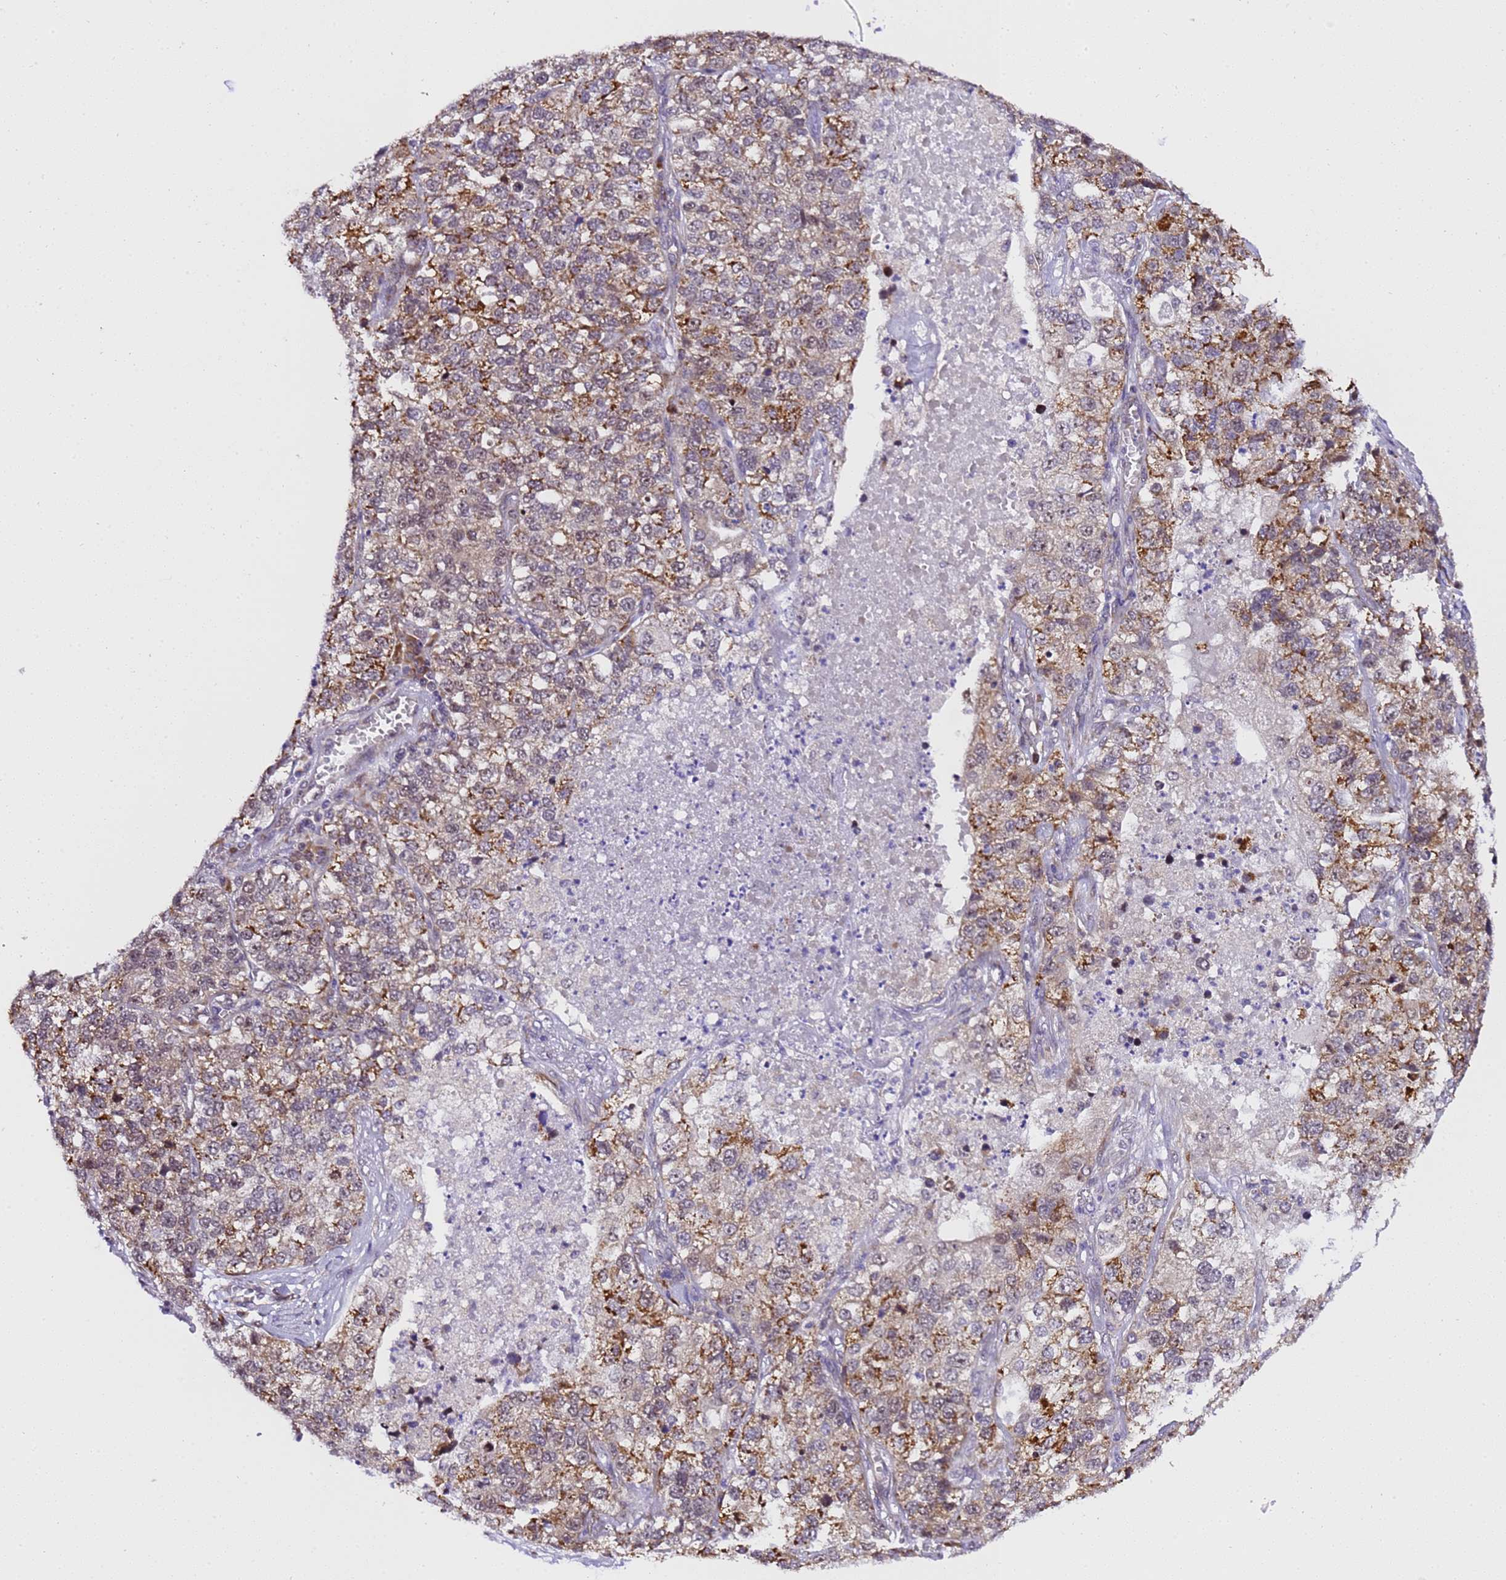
{"staining": {"intensity": "moderate", "quantity": "25%-75%", "location": "cytoplasmic/membranous"}, "tissue": "lung cancer", "cell_type": "Tumor cells", "image_type": "cancer", "snomed": [{"axis": "morphology", "description": "Adenocarcinoma, NOS"}, {"axis": "topography", "description": "Lung"}], "caption": "High-power microscopy captured an immunohistochemistry (IHC) micrograph of lung cancer (adenocarcinoma), revealing moderate cytoplasmic/membranous positivity in approximately 25%-75% of tumor cells.", "gene": "SLX4IP", "patient": {"sex": "male", "age": 49}}